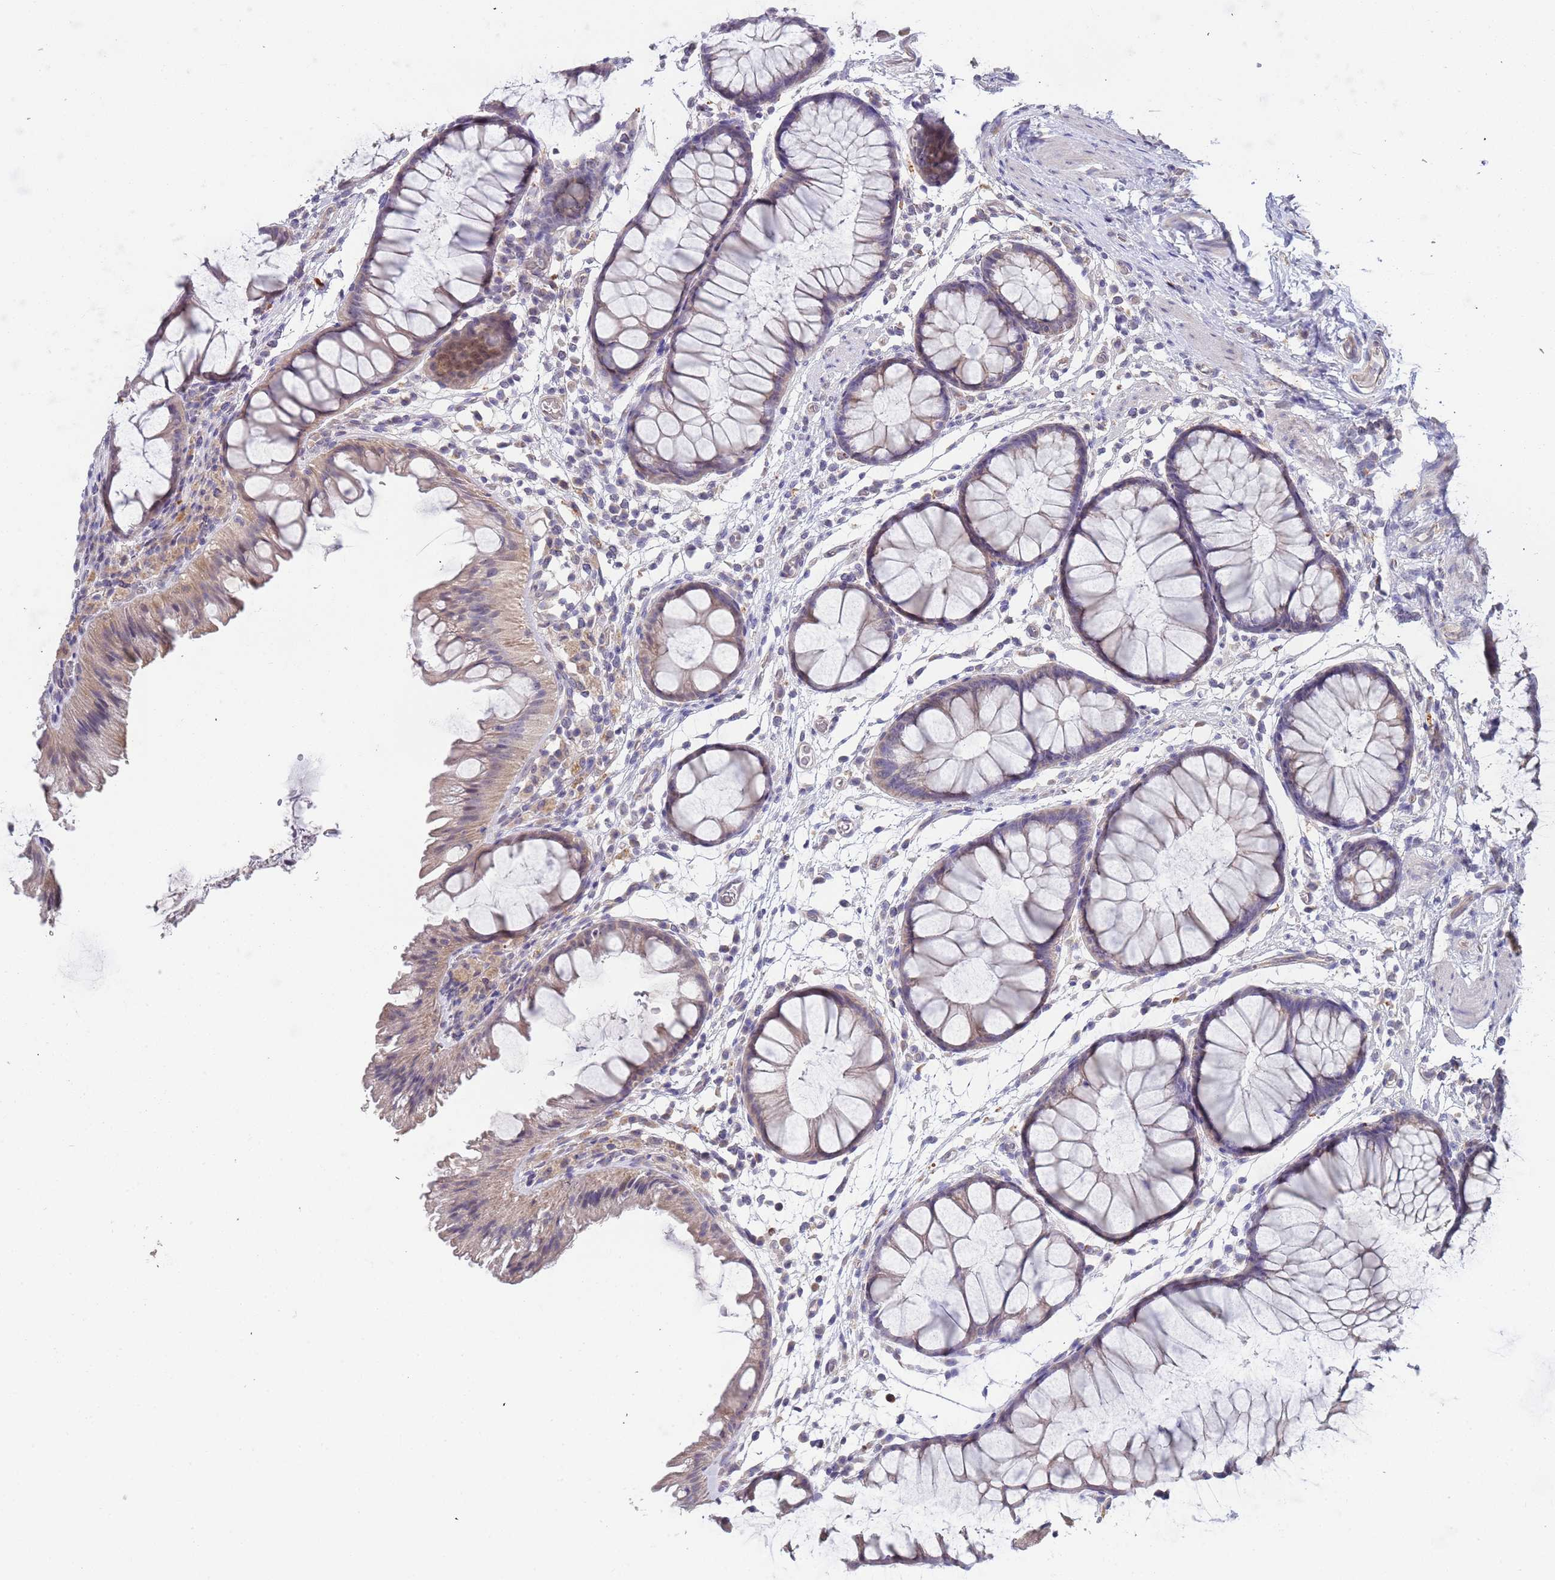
{"staining": {"intensity": "weak", "quantity": "<25%", "location": "cytoplasmic/membranous"}, "tissue": "colon", "cell_type": "Endothelial cells", "image_type": "normal", "snomed": [{"axis": "morphology", "description": "Normal tissue, NOS"}, {"axis": "topography", "description": "Colon"}], "caption": "Histopathology image shows no significant protein expression in endothelial cells of benign colon. Nuclei are stained in blue.", "gene": "TMEM64", "patient": {"sex": "female", "age": 62}}